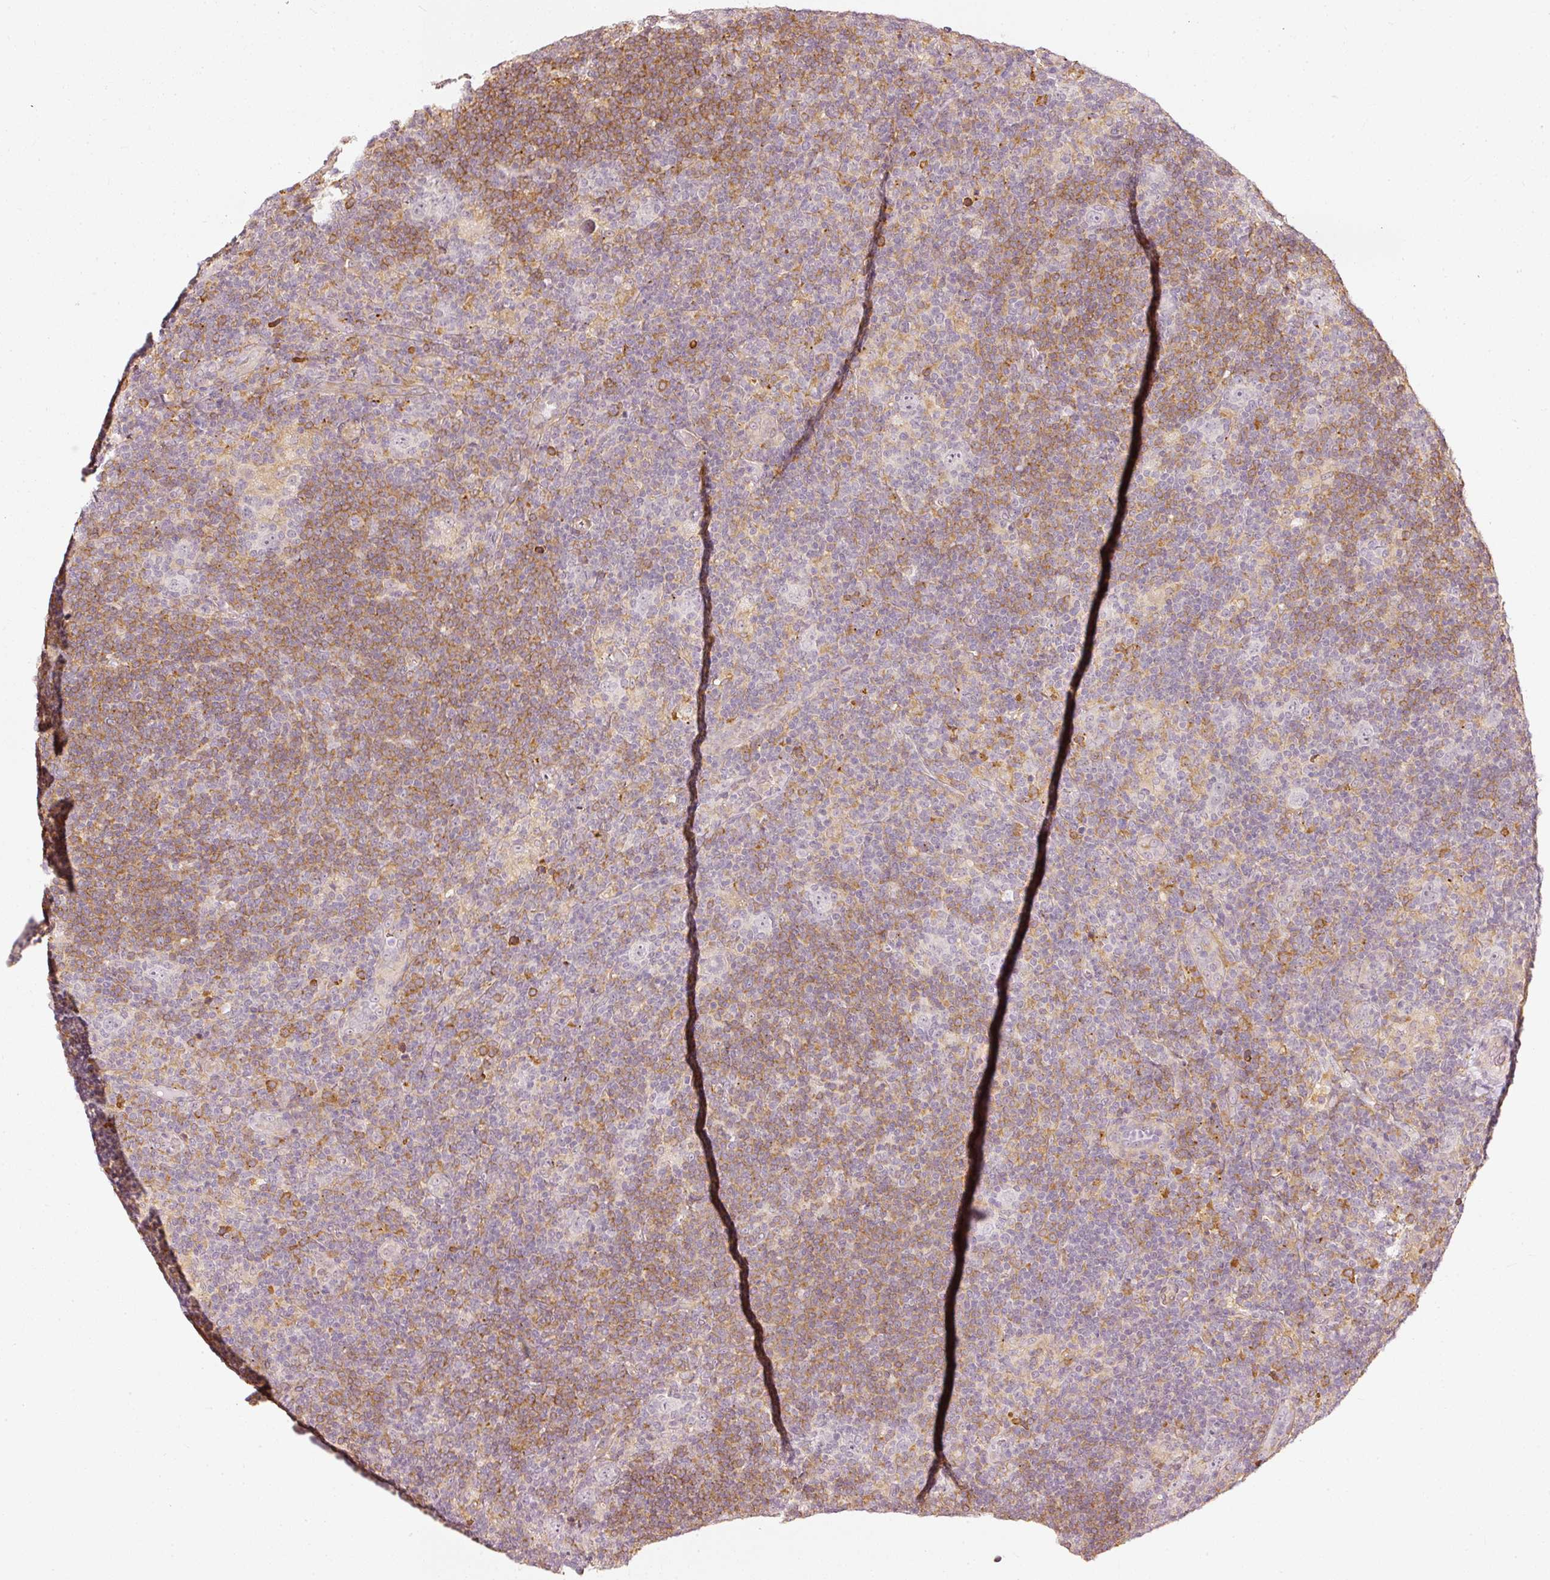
{"staining": {"intensity": "negative", "quantity": "none", "location": "none"}, "tissue": "lymphoma", "cell_type": "Tumor cells", "image_type": "cancer", "snomed": [{"axis": "morphology", "description": "Hodgkin's disease, NOS"}, {"axis": "topography", "description": "Lymph node"}], "caption": "Immunohistochemistry micrograph of neoplastic tissue: human lymphoma stained with DAB exhibits no significant protein expression in tumor cells. (DAB IHC with hematoxylin counter stain).", "gene": "DRD2", "patient": {"sex": "female", "age": 57}}